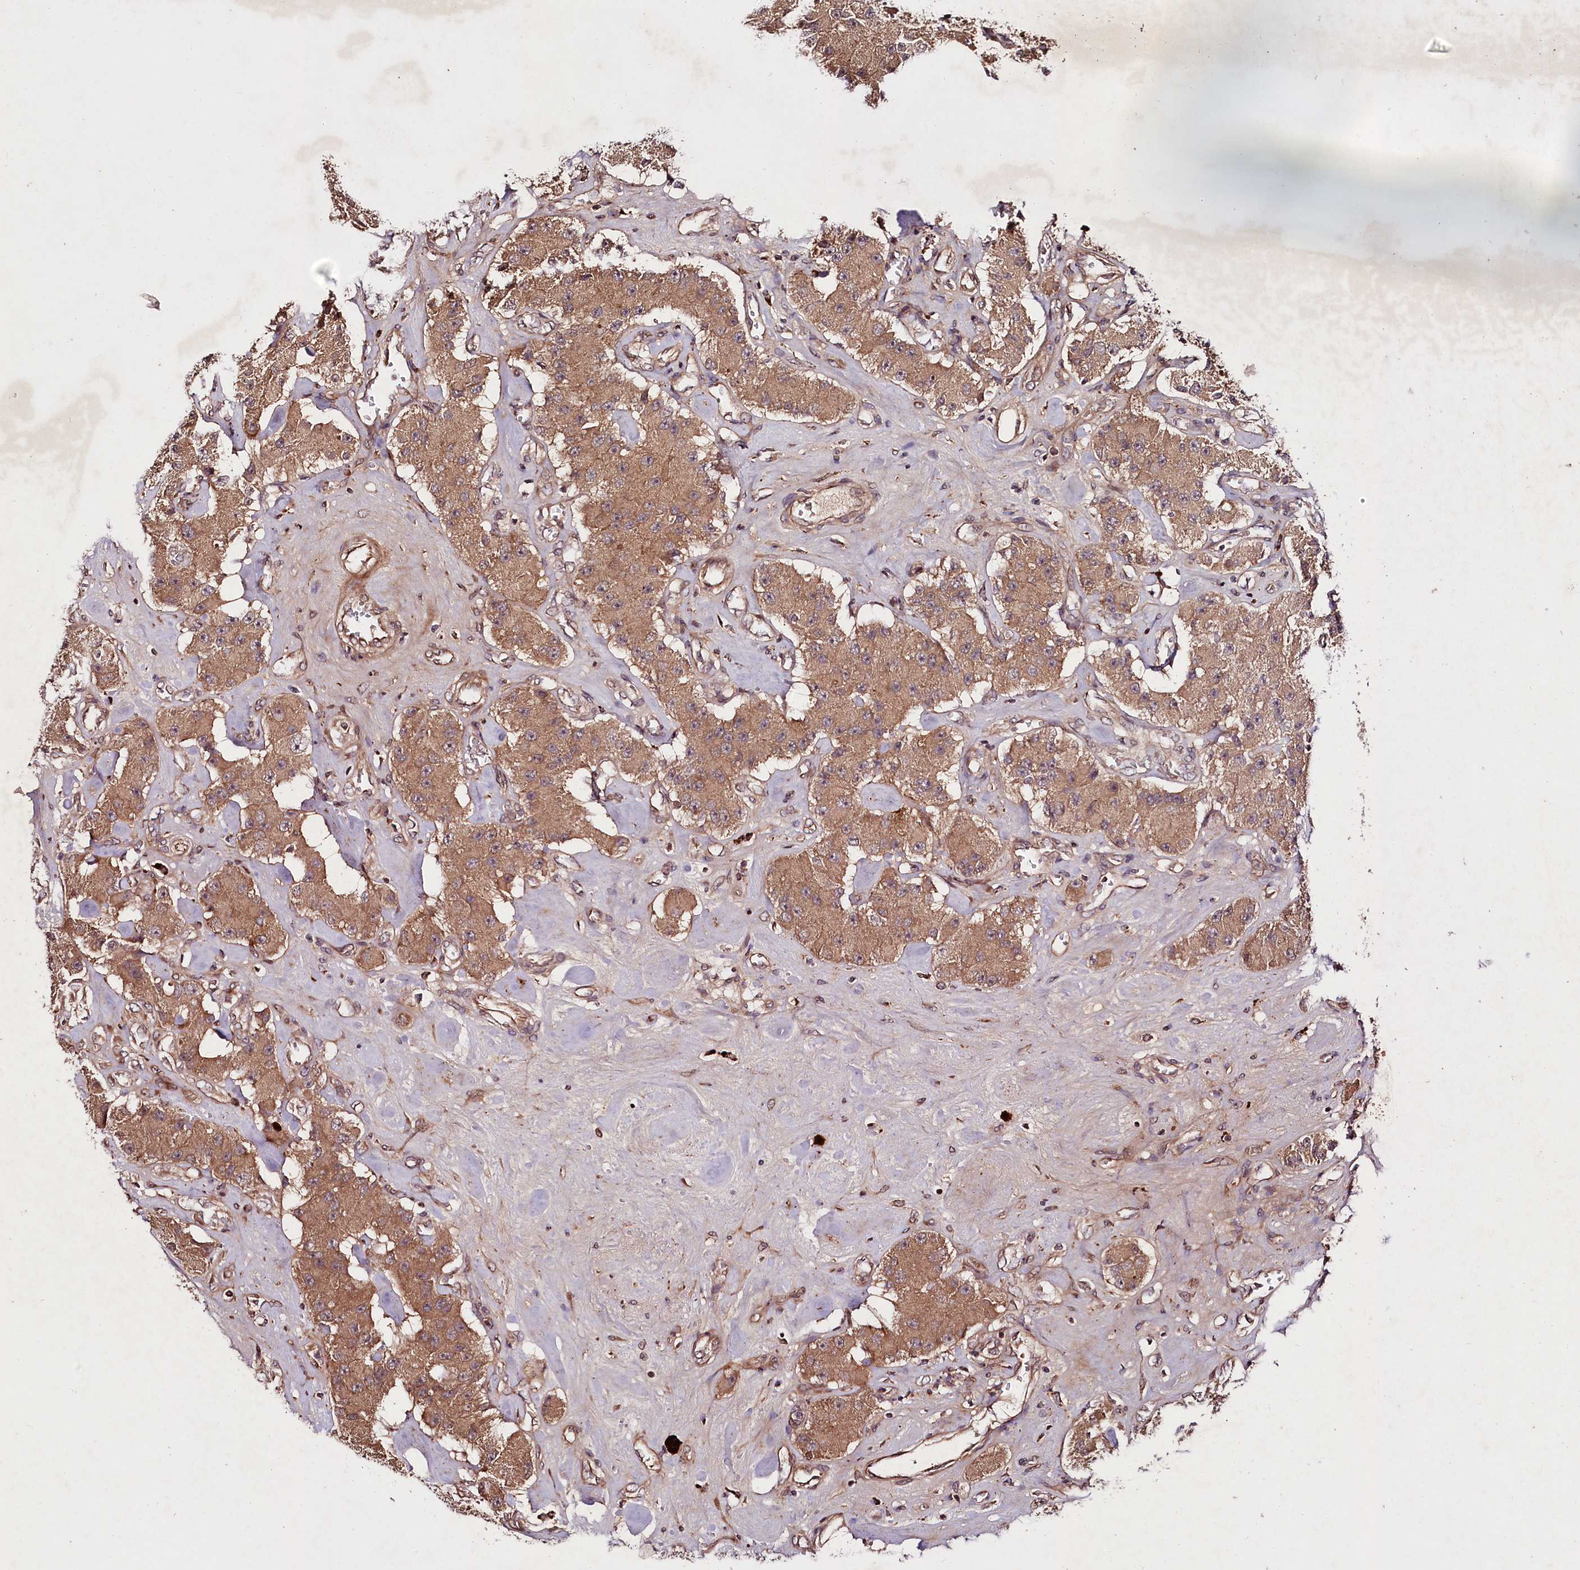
{"staining": {"intensity": "moderate", "quantity": ">75%", "location": "cytoplasmic/membranous"}, "tissue": "carcinoid", "cell_type": "Tumor cells", "image_type": "cancer", "snomed": [{"axis": "morphology", "description": "Carcinoid, malignant, NOS"}, {"axis": "topography", "description": "Pancreas"}], "caption": "Immunohistochemistry (IHC) histopathology image of neoplastic tissue: carcinoid stained using immunohistochemistry (IHC) demonstrates medium levels of moderate protein expression localized specifically in the cytoplasmic/membranous of tumor cells, appearing as a cytoplasmic/membranous brown color.", "gene": "TNPO3", "patient": {"sex": "male", "age": 41}}